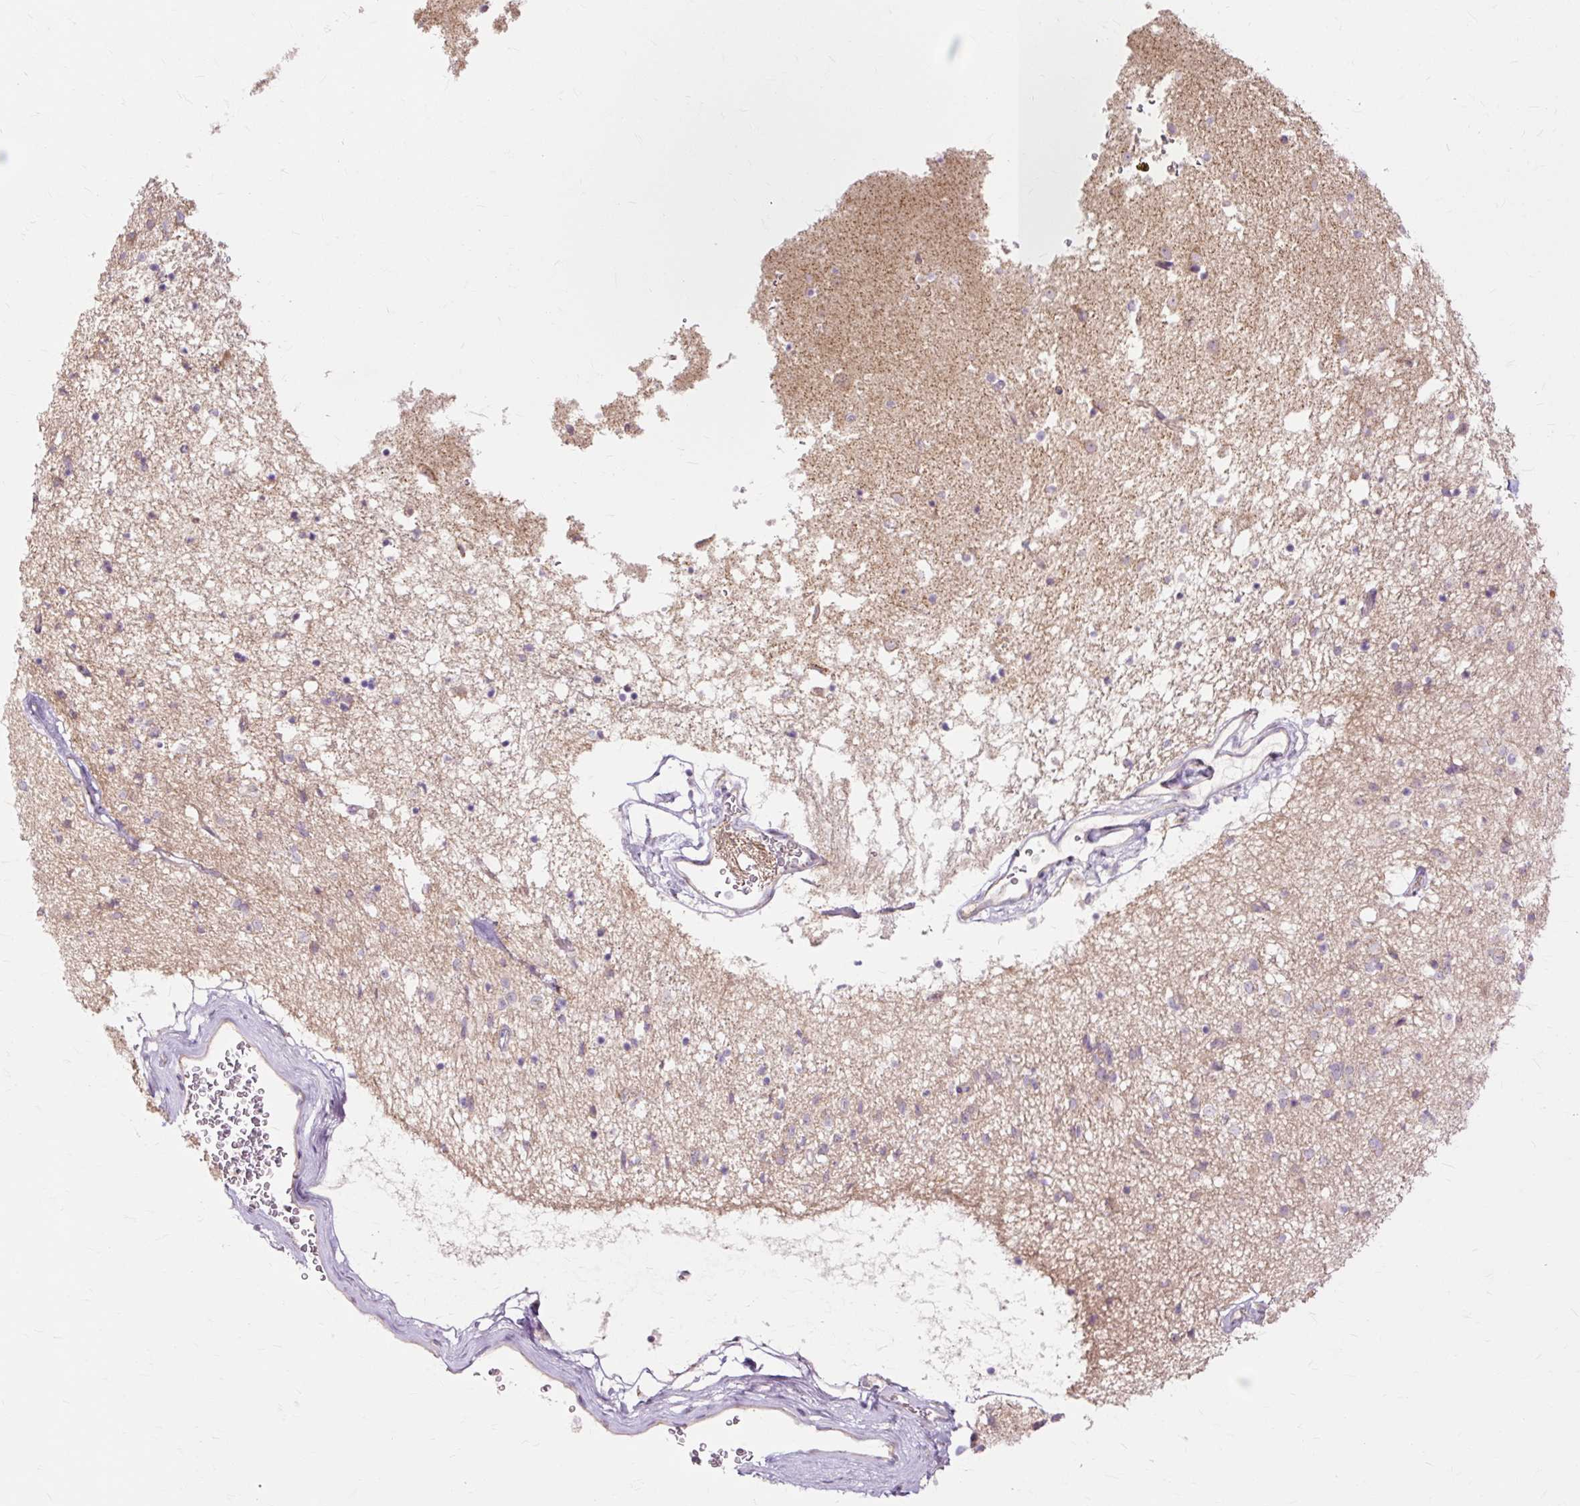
{"staining": {"intensity": "negative", "quantity": "none", "location": "none"}, "tissue": "caudate", "cell_type": "Glial cells", "image_type": "normal", "snomed": [{"axis": "morphology", "description": "Normal tissue, NOS"}, {"axis": "topography", "description": "Lateral ventricle wall"}], "caption": "Immunohistochemistry (IHC) histopathology image of normal caudate stained for a protein (brown), which displays no staining in glial cells.", "gene": "PDZD2", "patient": {"sex": "male", "age": 58}}